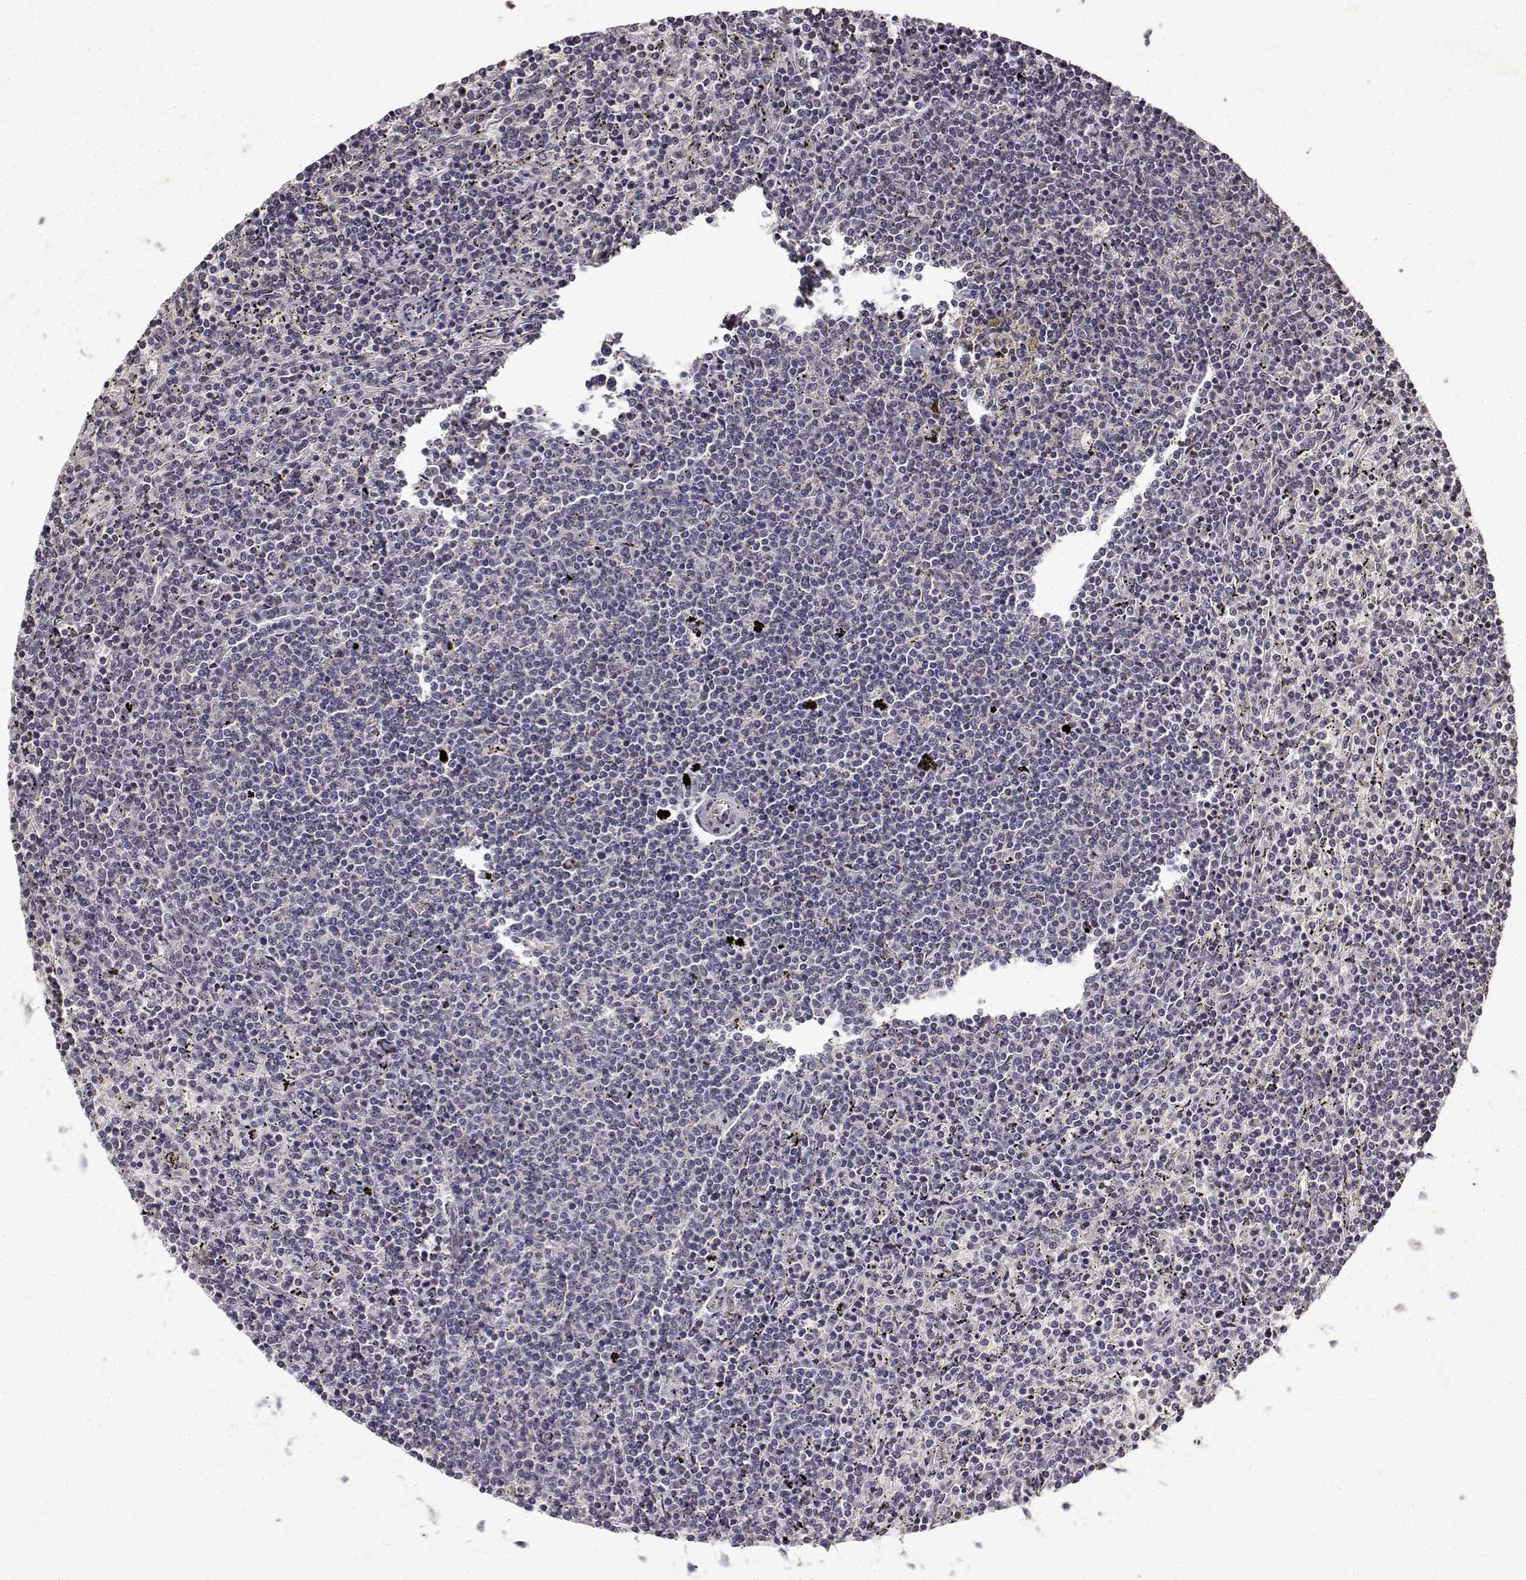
{"staining": {"intensity": "negative", "quantity": "none", "location": "none"}, "tissue": "lymphoma", "cell_type": "Tumor cells", "image_type": "cancer", "snomed": [{"axis": "morphology", "description": "Malignant lymphoma, non-Hodgkin's type, Low grade"}, {"axis": "topography", "description": "Spleen"}], "caption": "The photomicrograph reveals no staining of tumor cells in malignant lymphoma, non-Hodgkin's type (low-grade). (Brightfield microscopy of DAB (3,3'-diaminobenzidine) immunohistochemistry (IHC) at high magnification).", "gene": "BDNF", "patient": {"sex": "female", "age": 50}}